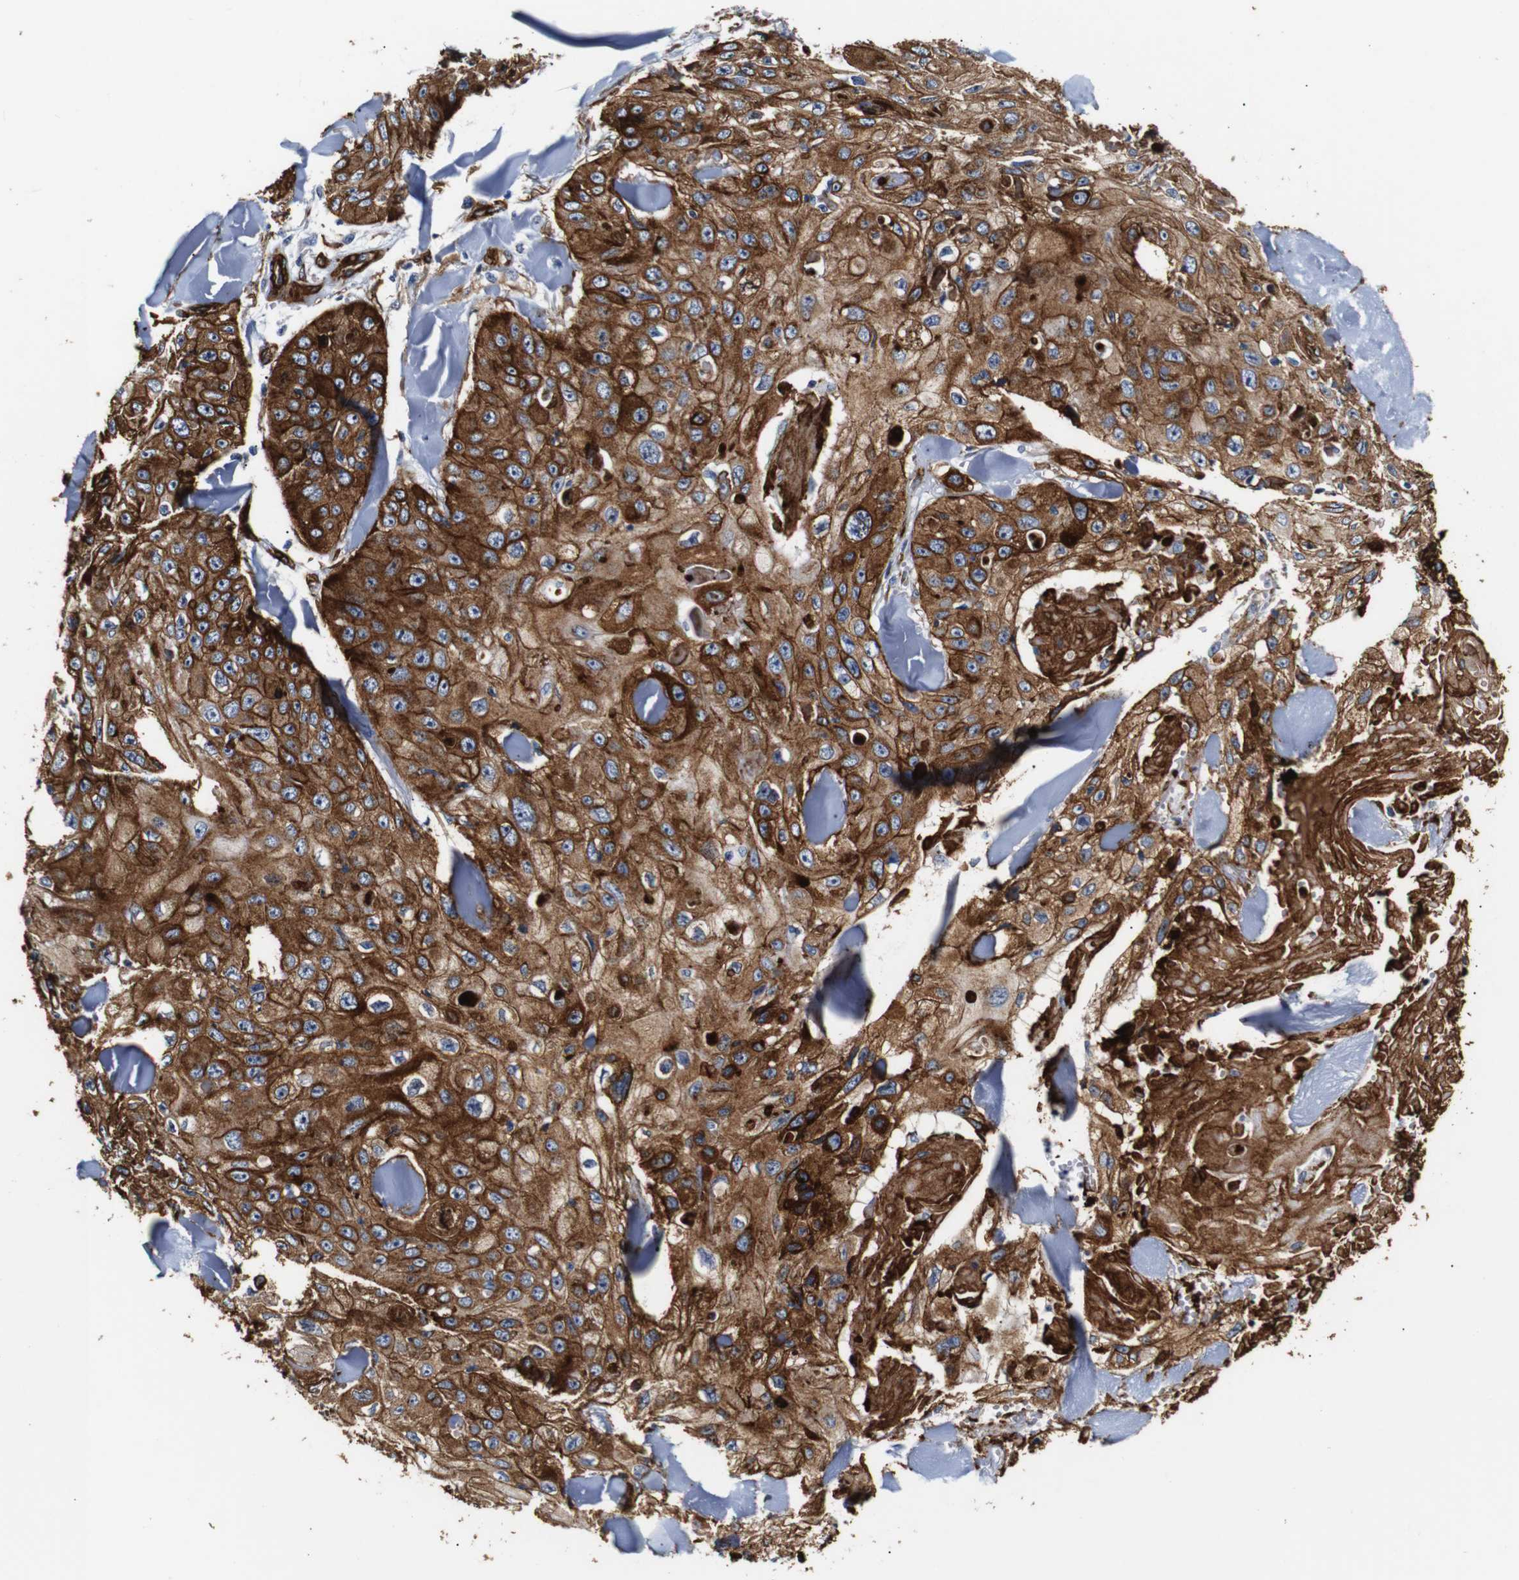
{"staining": {"intensity": "strong", "quantity": ">75%", "location": "cytoplasmic/membranous"}, "tissue": "skin cancer", "cell_type": "Tumor cells", "image_type": "cancer", "snomed": [{"axis": "morphology", "description": "Squamous cell carcinoma, NOS"}, {"axis": "topography", "description": "Skin"}], "caption": "About >75% of tumor cells in squamous cell carcinoma (skin) show strong cytoplasmic/membranous protein positivity as visualized by brown immunohistochemical staining.", "gene": "CAV2", "patient": {"sex": "male", "age": 86}}